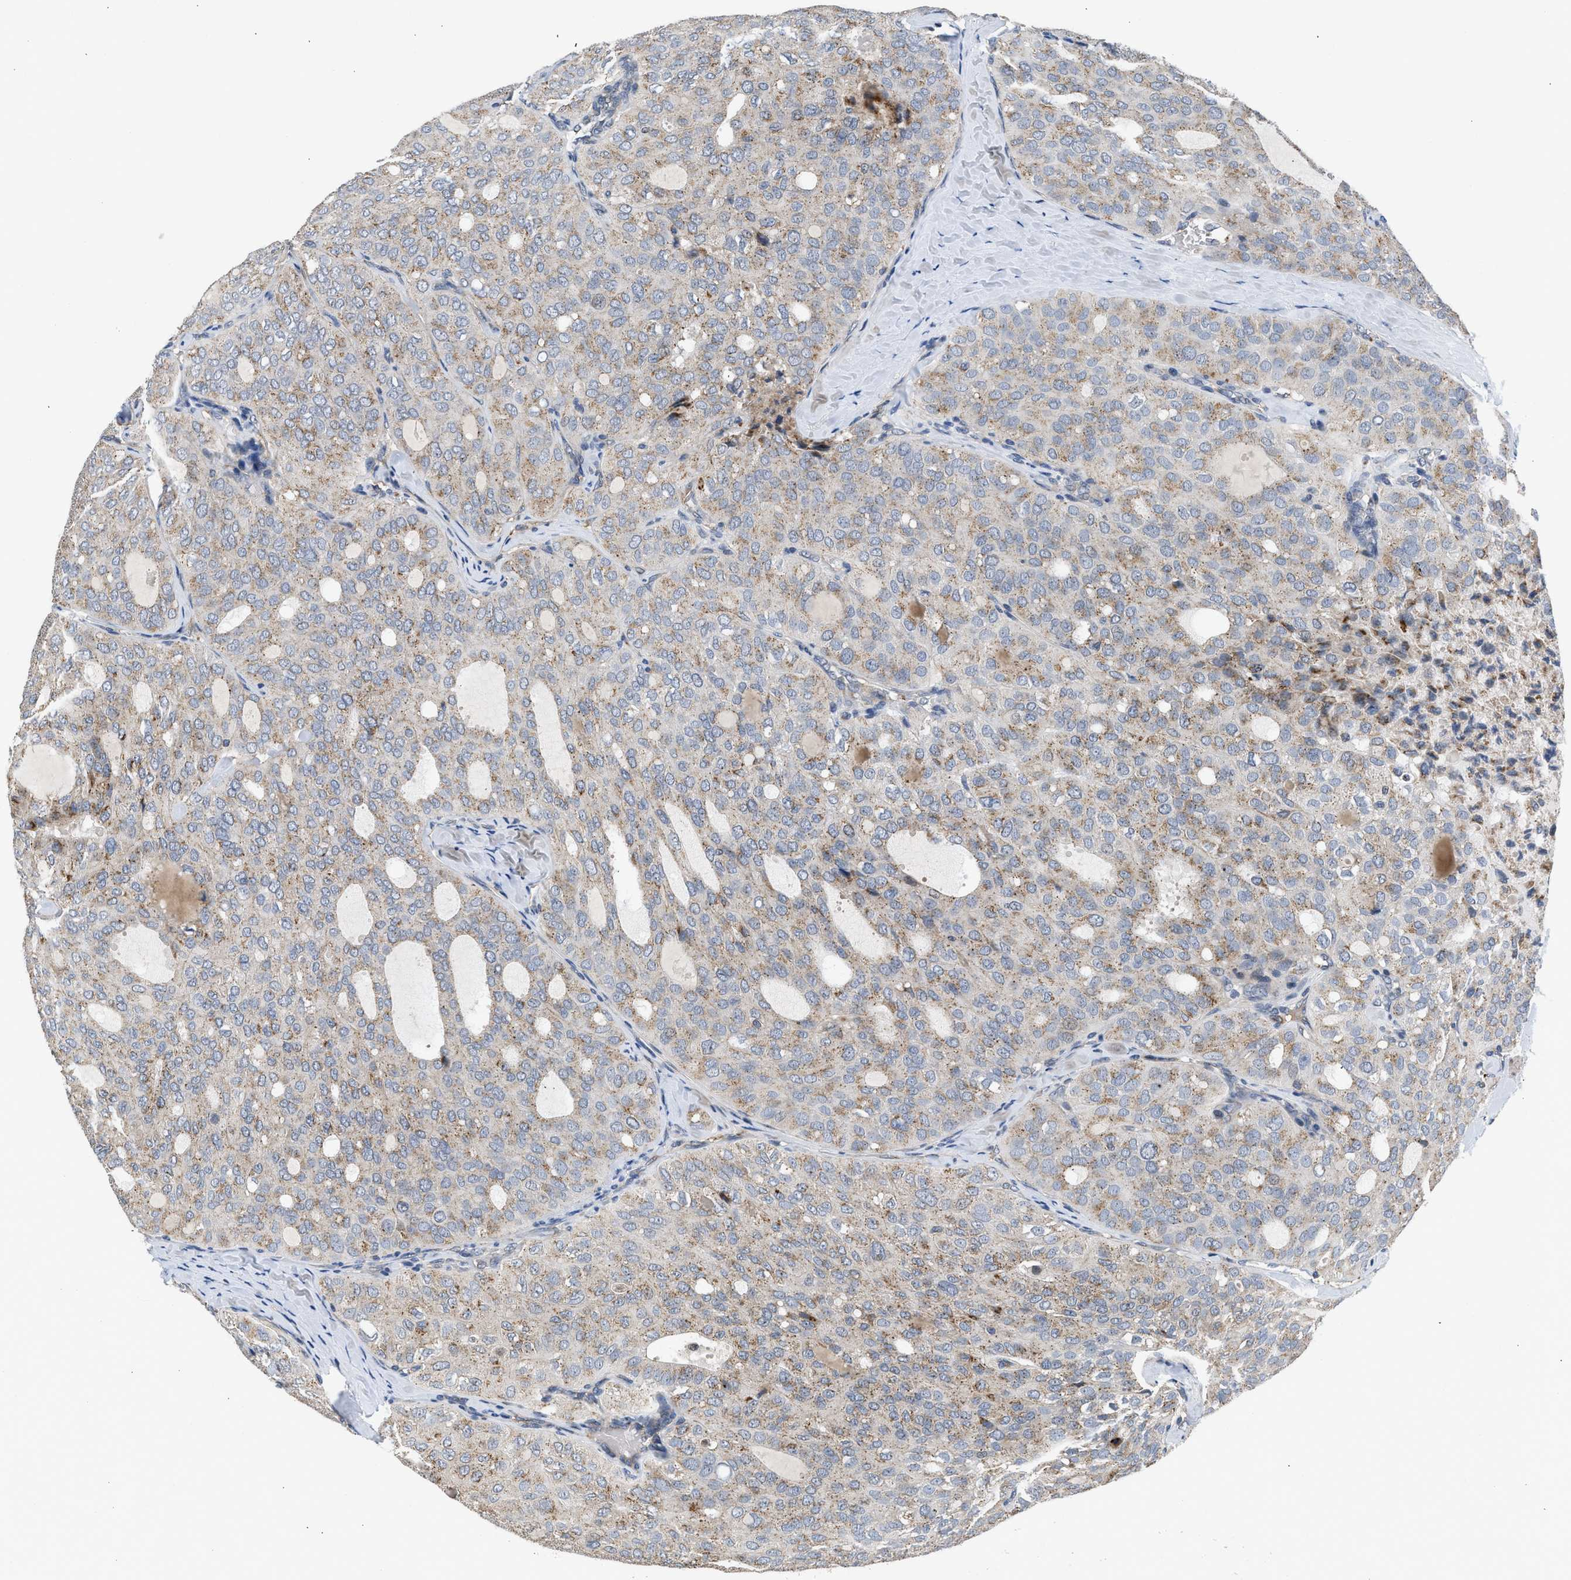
{"staining": {"intensity": "weak", "quantity": "25%-75%", "location": "cytoplasmic/membranous"}, "tissue": "thyroid cancer", "cell_type": "Tumor cells", "image_type": "cancer", "snomed": [{"axis": "morphology", "description": "Follicular adenoma carcinoma, NOS"}, {"axis": "topography", "description": "Thyroid gland"}], "caption": "IHC staining of thyroid follicular adenoma carcinoma, which displays low levels of weak cytoplasmic/membranous expression in about 25%-75% of tumor cells indicating weak cytoplasmic/membranous protein positivity. The staining was performed using DAB (3,3'-diaminobenzidine) (brown) for protein detection and nuclei were counterstained in hematoxylin (blue).", "gene": "PIM1", "patient": {"sex": "male", "age": 75}}